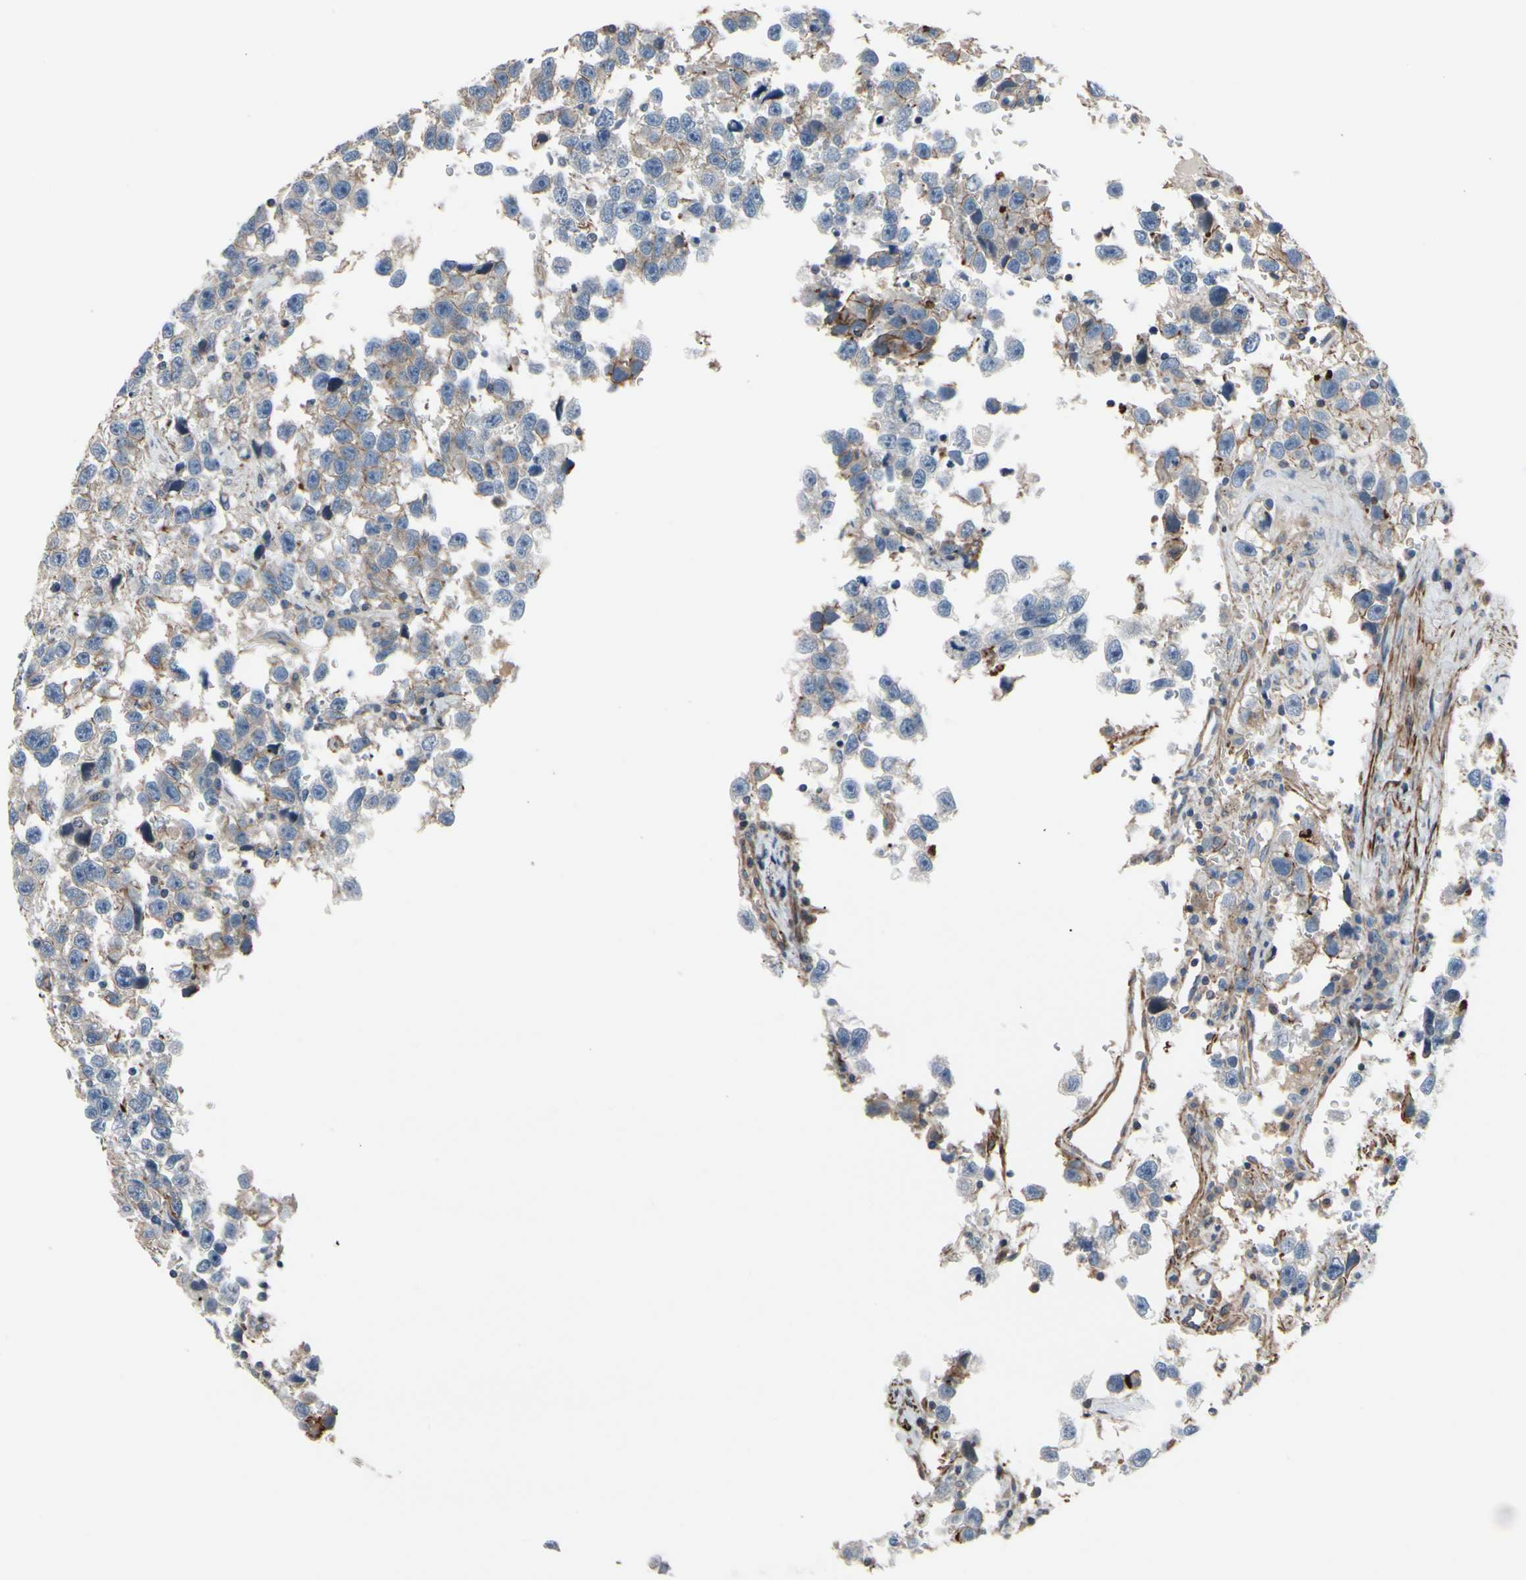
{"staining": {"intensity": "weak", "quantity": "25%-75%", "location": "cytoplasmic/membranous"}, "tissue": "testis cancer", "cell_type": "Tumor cells", "image_type": "cancer", "snomed": [{"axis": "morphology", "description": "Seminoma, NOS"}, {"axis": "topography", "description": "Testis"}], "caption": "Immunohistochemical staining of seminoma (testis) reveals low levels of weak cytoplasmic/membranous protein expression in about 25%-75% of tumor cells.", "gene": "TPM1", "patient": {"sex": "male", "age": 33}}